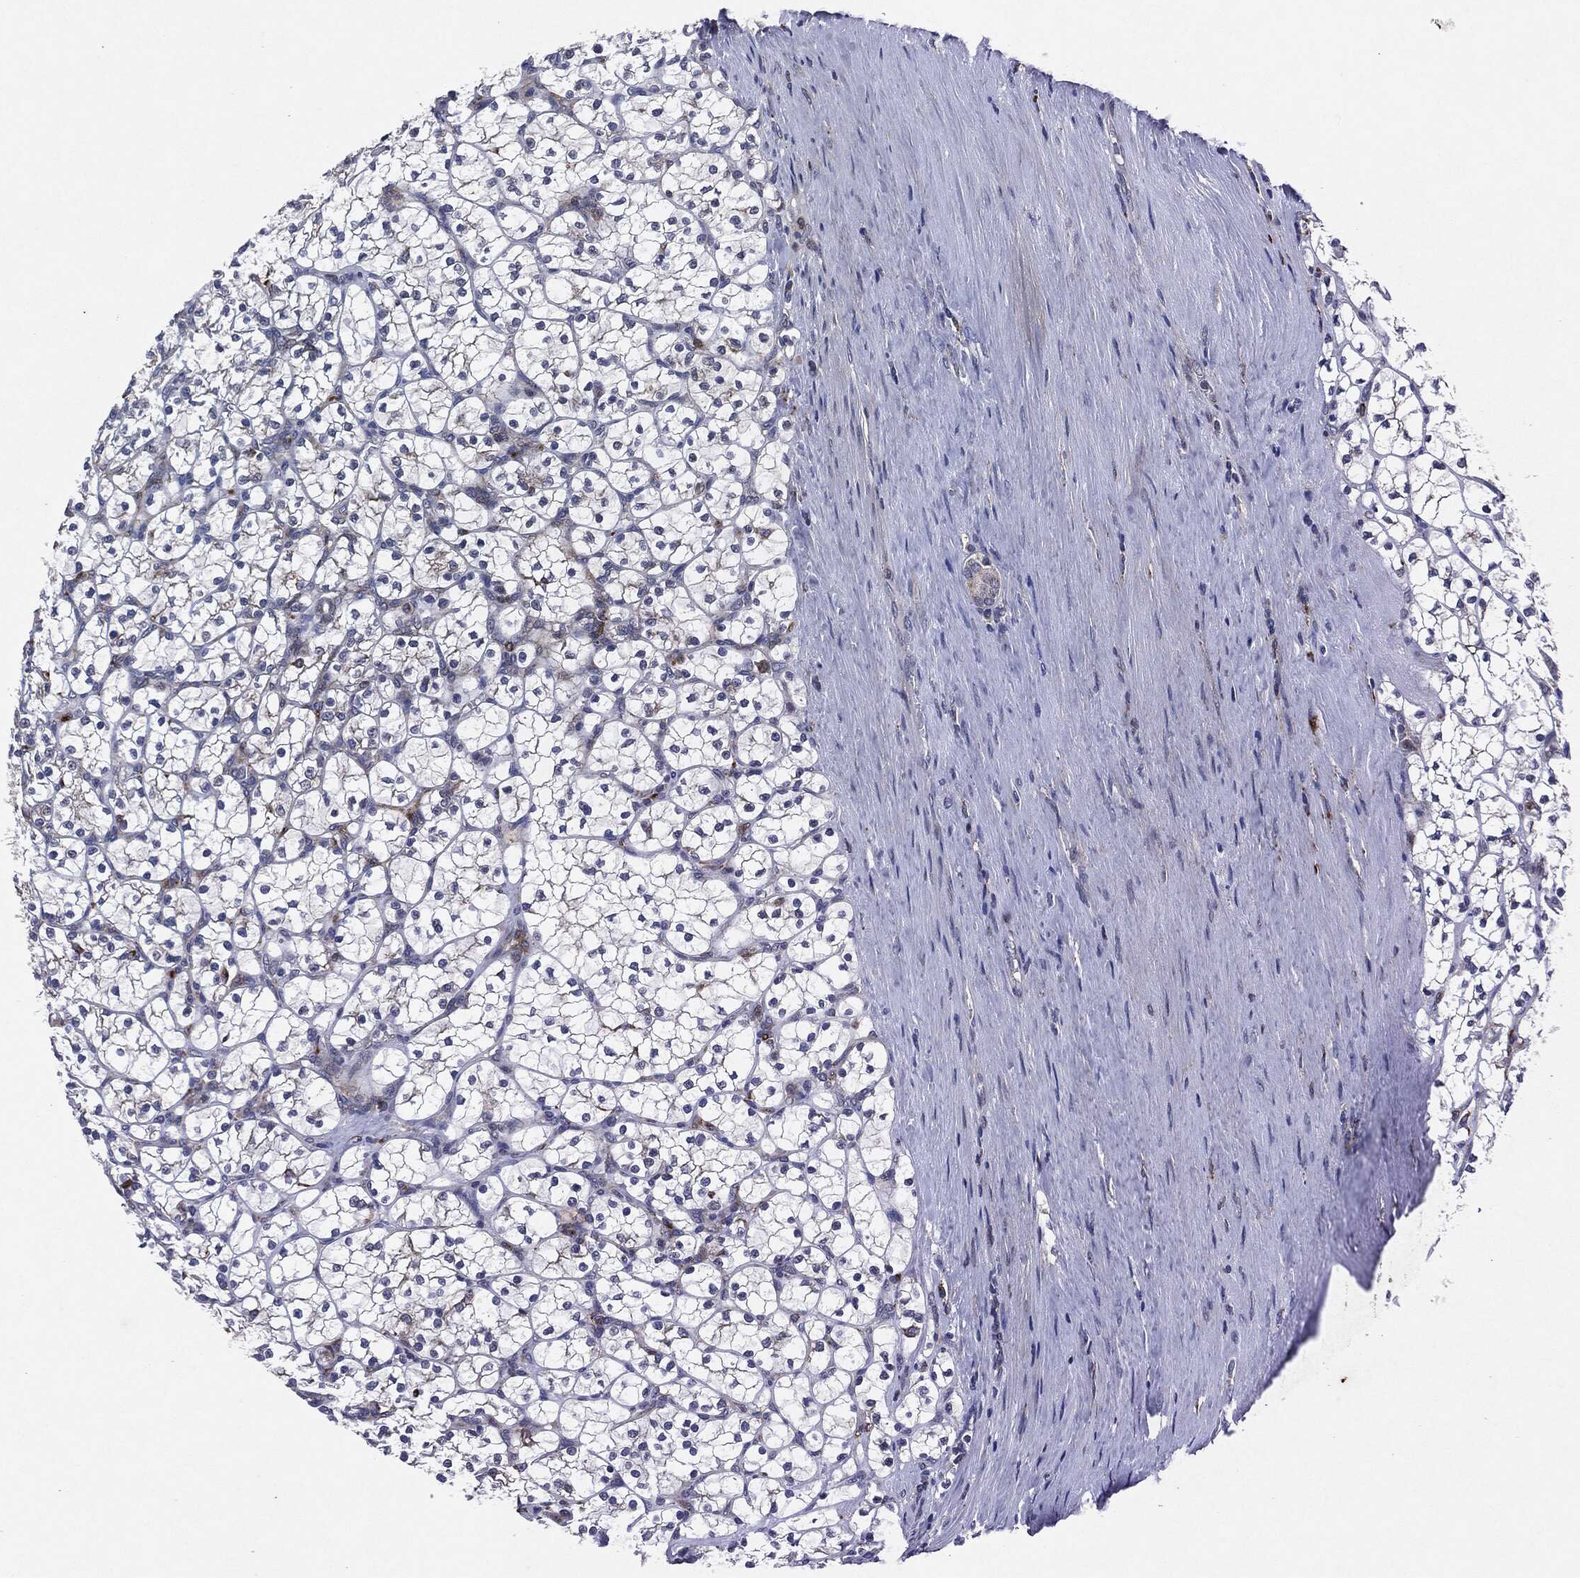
{"staining": {"intensity": "weak", "quantity": "<25%", "location": "cytoplasmic/membranous"}, "tissue": "renal cancer", "cell_type": "Tumor cells", "image_type": "cancer", "snomed": [{"axis": "morphology", "description": "Adenocarcinoma, NOS"}, {"axis": "topography", "description": "Kidney"}], "caption": "A micrograph of human renal cancer (adenocarcinoma) is negative for staining in tumor cells. The staining was performed using DAB to visualize the protein expression in brown, while the nuclei were stained in blue with hematoxylin (Magnification: 20x).", "gene": "SLC31A2", "patient": {"sex": "female", "age": 89}}